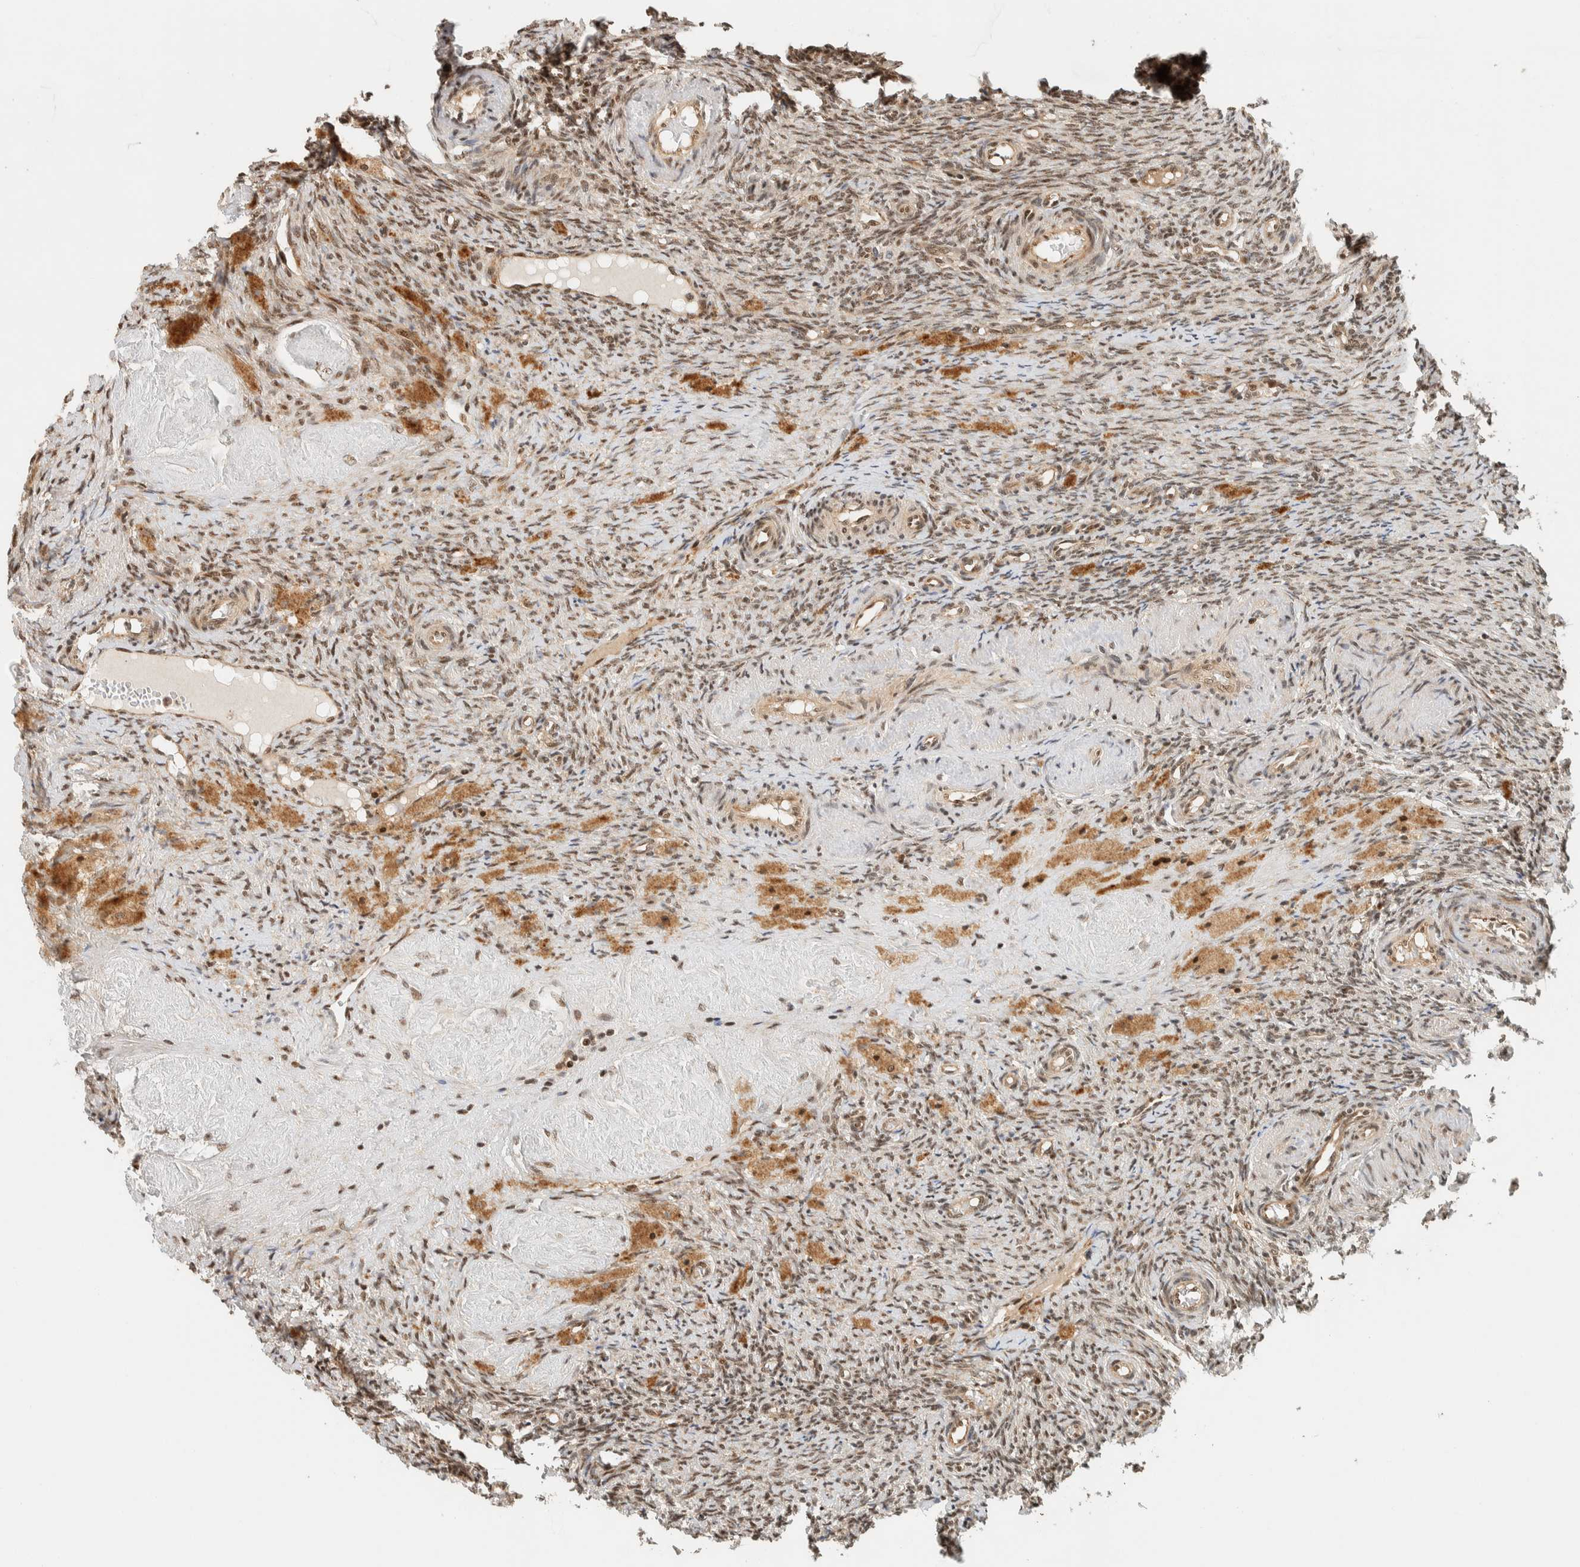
{"staining": {"intensity": "strong", "quantity": "25%-75%", "location": "nuclear"}, "tissue": "ovary", "cell_type": "Ovarian stroma cells", "image_type": "normal", "snomed": [{"axis": "morphology", "description": "Normal tissue, NOS"}, {"axis": "topography", "description": "Ovary"}], "caption": "A micrograph showing strong nuclear staining in about 25%-75% of ovarian stroma cells in unremarkable ovary, as visualized by brown immunohistochemical staining.", "gene": "SIK1", "patient": {"sex": "female", "age": 41}}